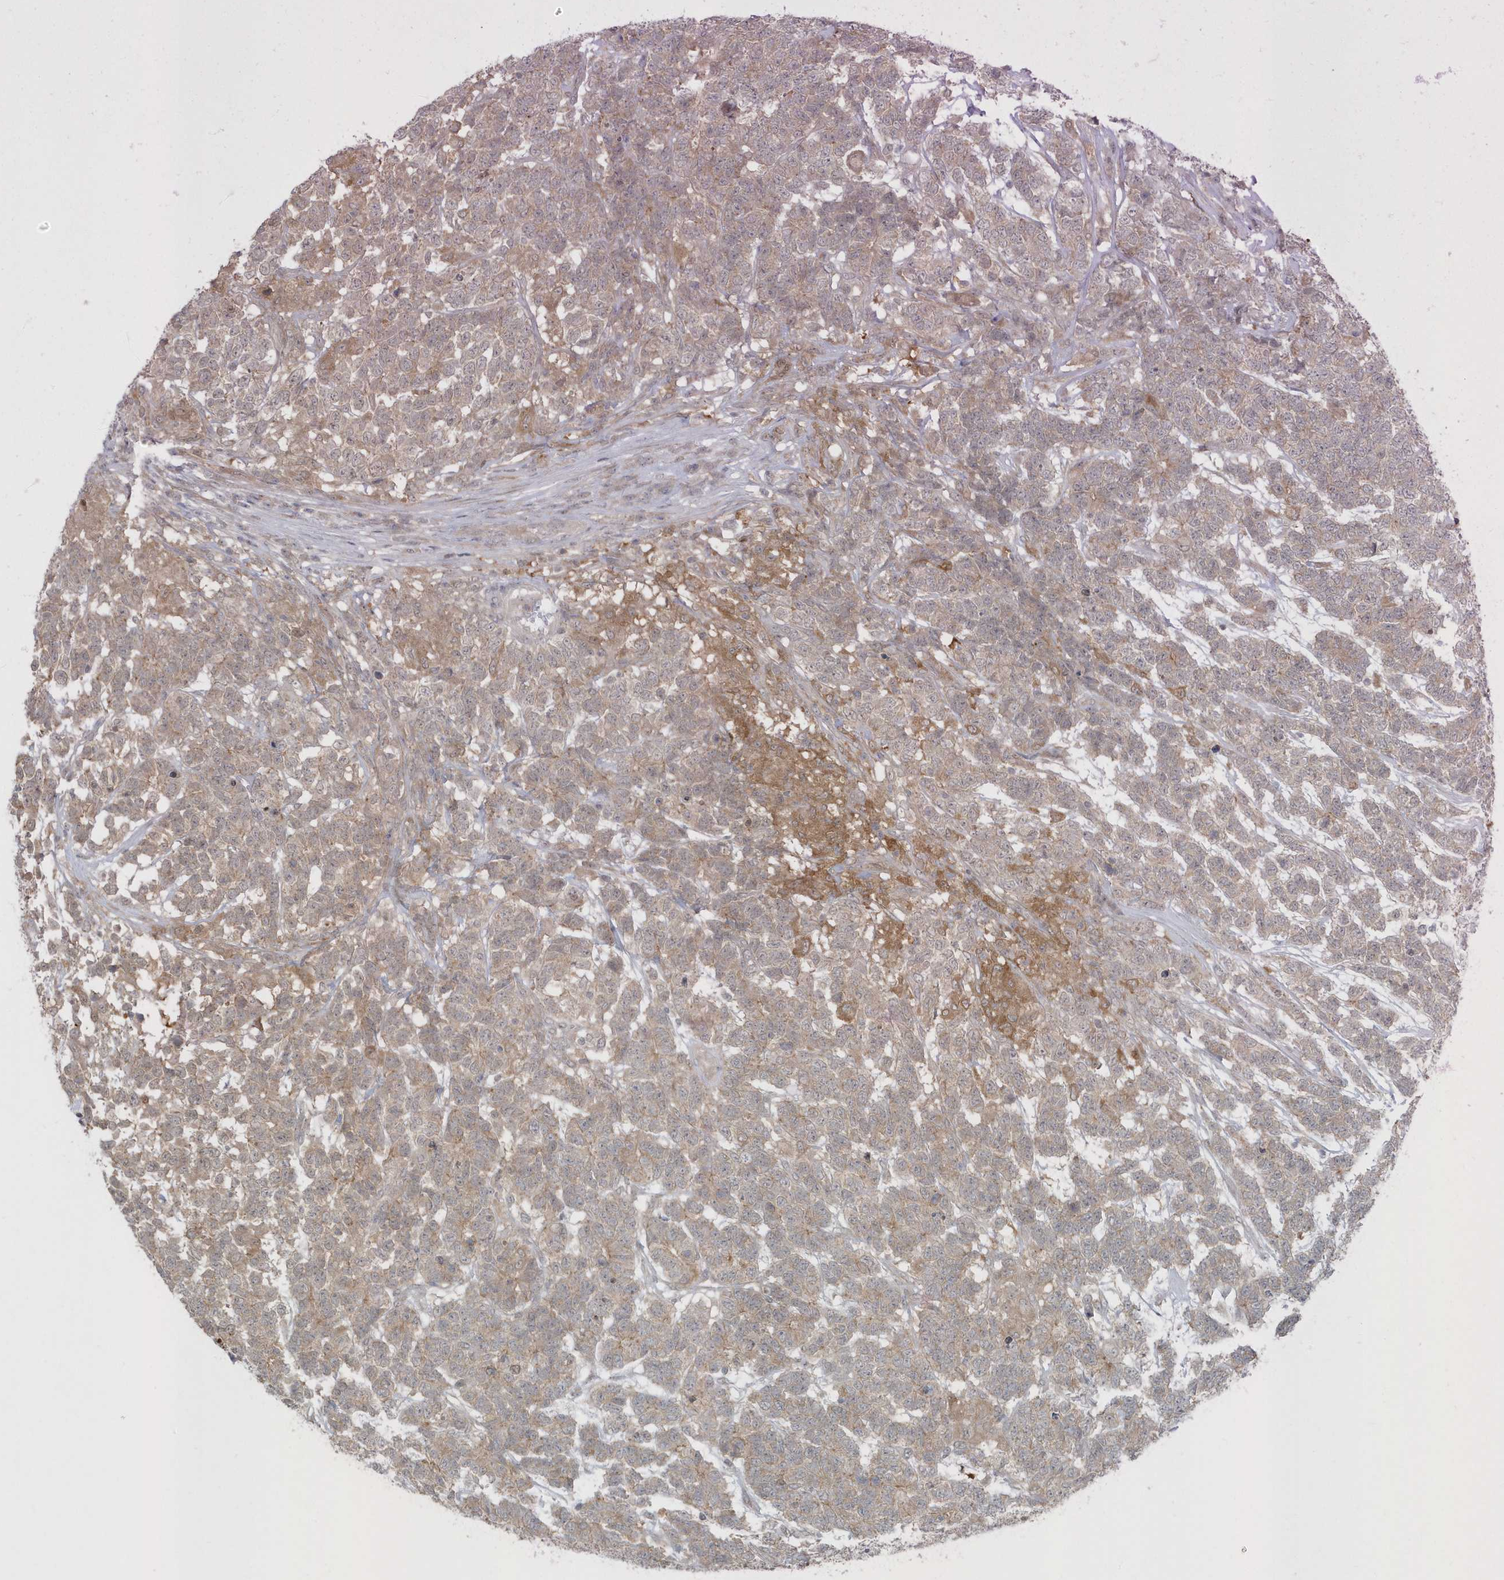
{"staining": {"intensity": "weak", "quantity": ">75%", "location": "cytoplasmic/membranous"}, "tissue": "testis cancer", "cell_type": "Tumor cells", "image_type": "cancer", "snomed": [{"axis": "morphology", "description": "Carcinoma, Embryonal, NOS"}, {"axis": "topography", "description": "Testis"}], "caption": "Embryonal carcinoma (testis) was stained to show a protein in brown. There is low levels of weak cytoplasmic/membranous expression in about >75% of tumor cells.", "gene": "PARD3B", "patient": {"sex": "male", "age": 26}}